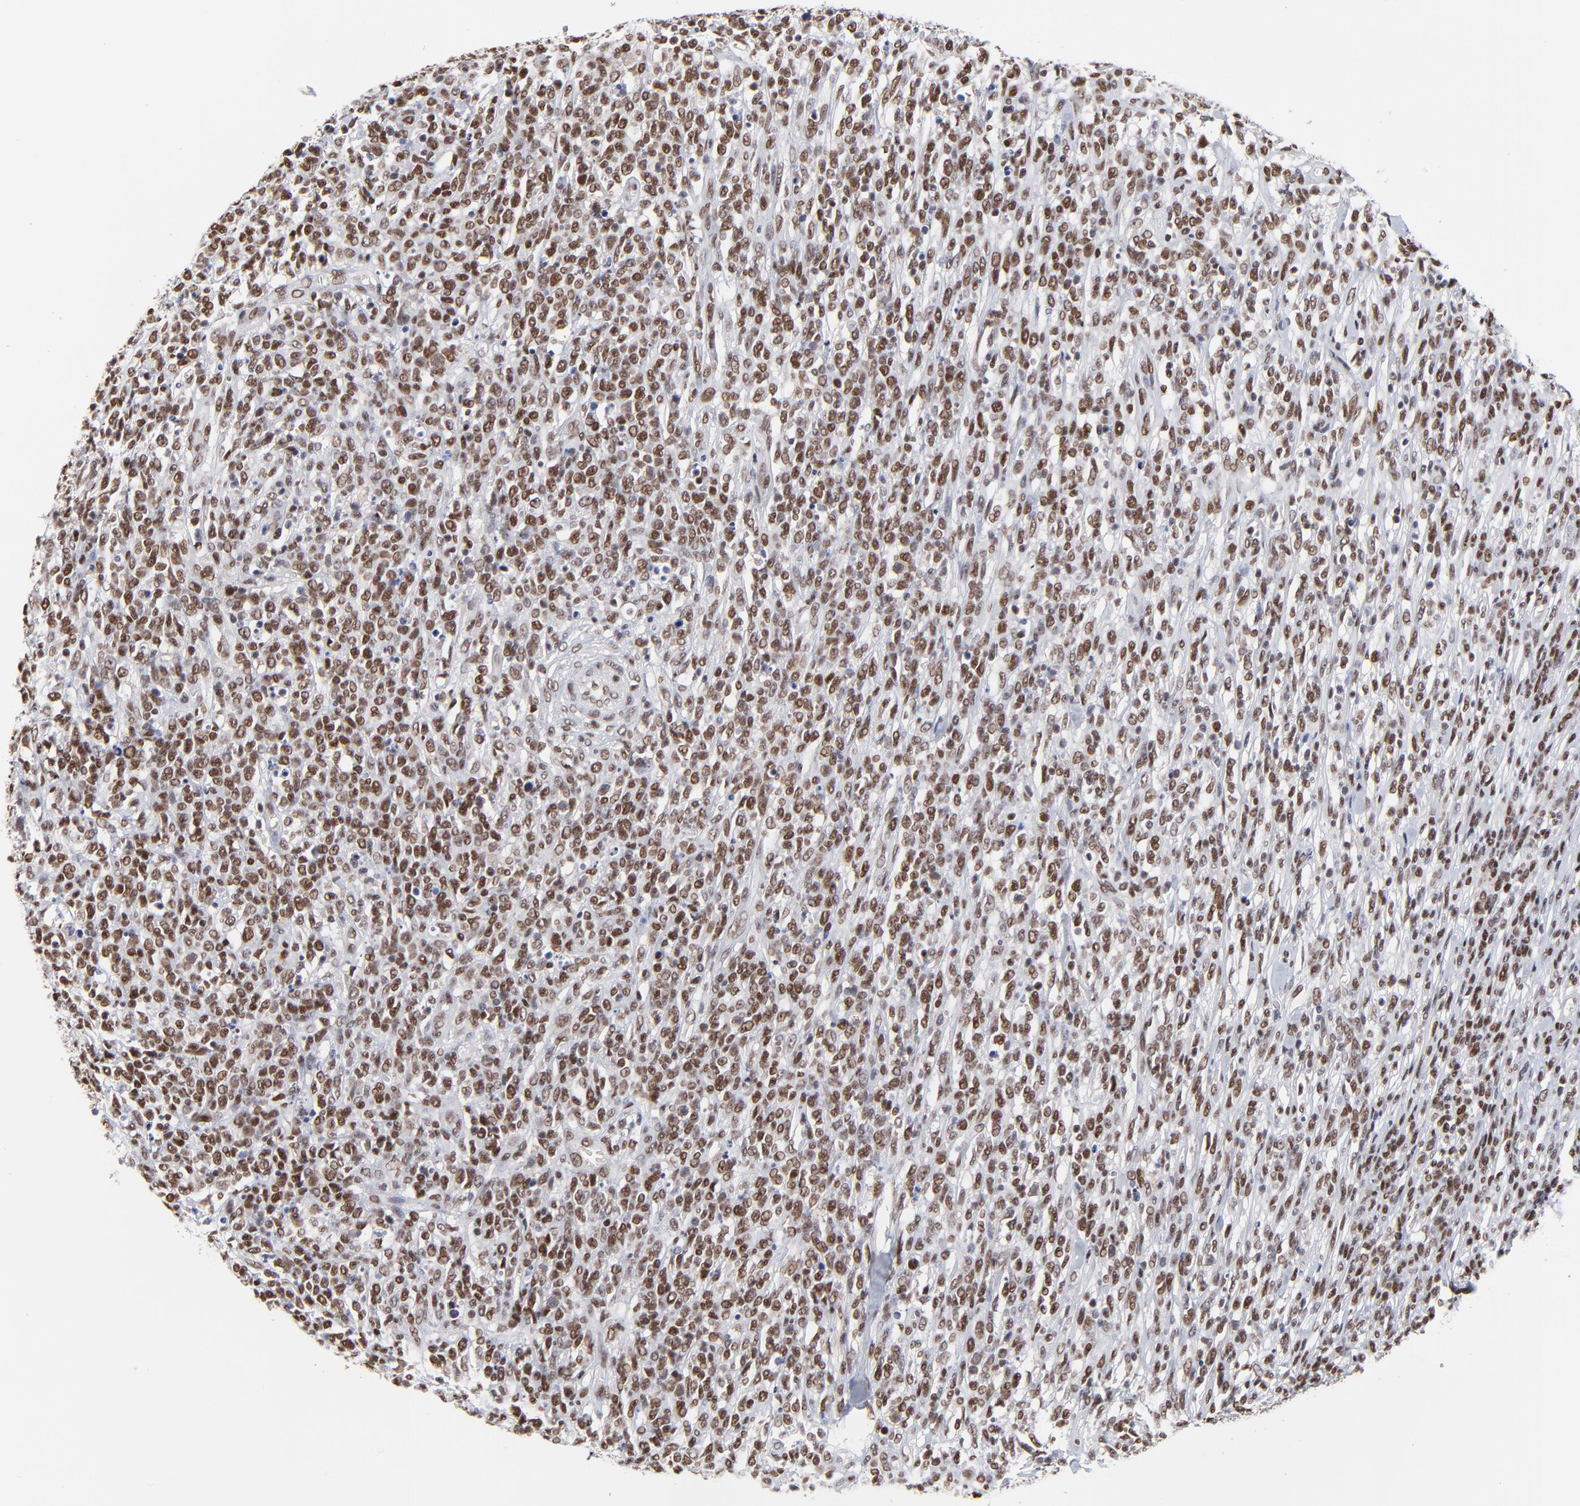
{"staining": {"intensity": "strong", "quantity": ">75%", "location": "nuclear"}, "tissue": "lymphoma", "cell_type": "Tumor cells", "image_type": "cancer", "snomed": [{"axis": "morphology", "description": "Malignant lymphoma, non-Hodgkin's type, High grade"}, {"axis": "topography", "description": "Lymph node"}], "caption": "The image reveals a brown stain indicating the presence of a protein in the nuclear of tumor cells in lymphoma.", "gene": "ZMYM3", "patient": {"sex": "female", "age": 73}}